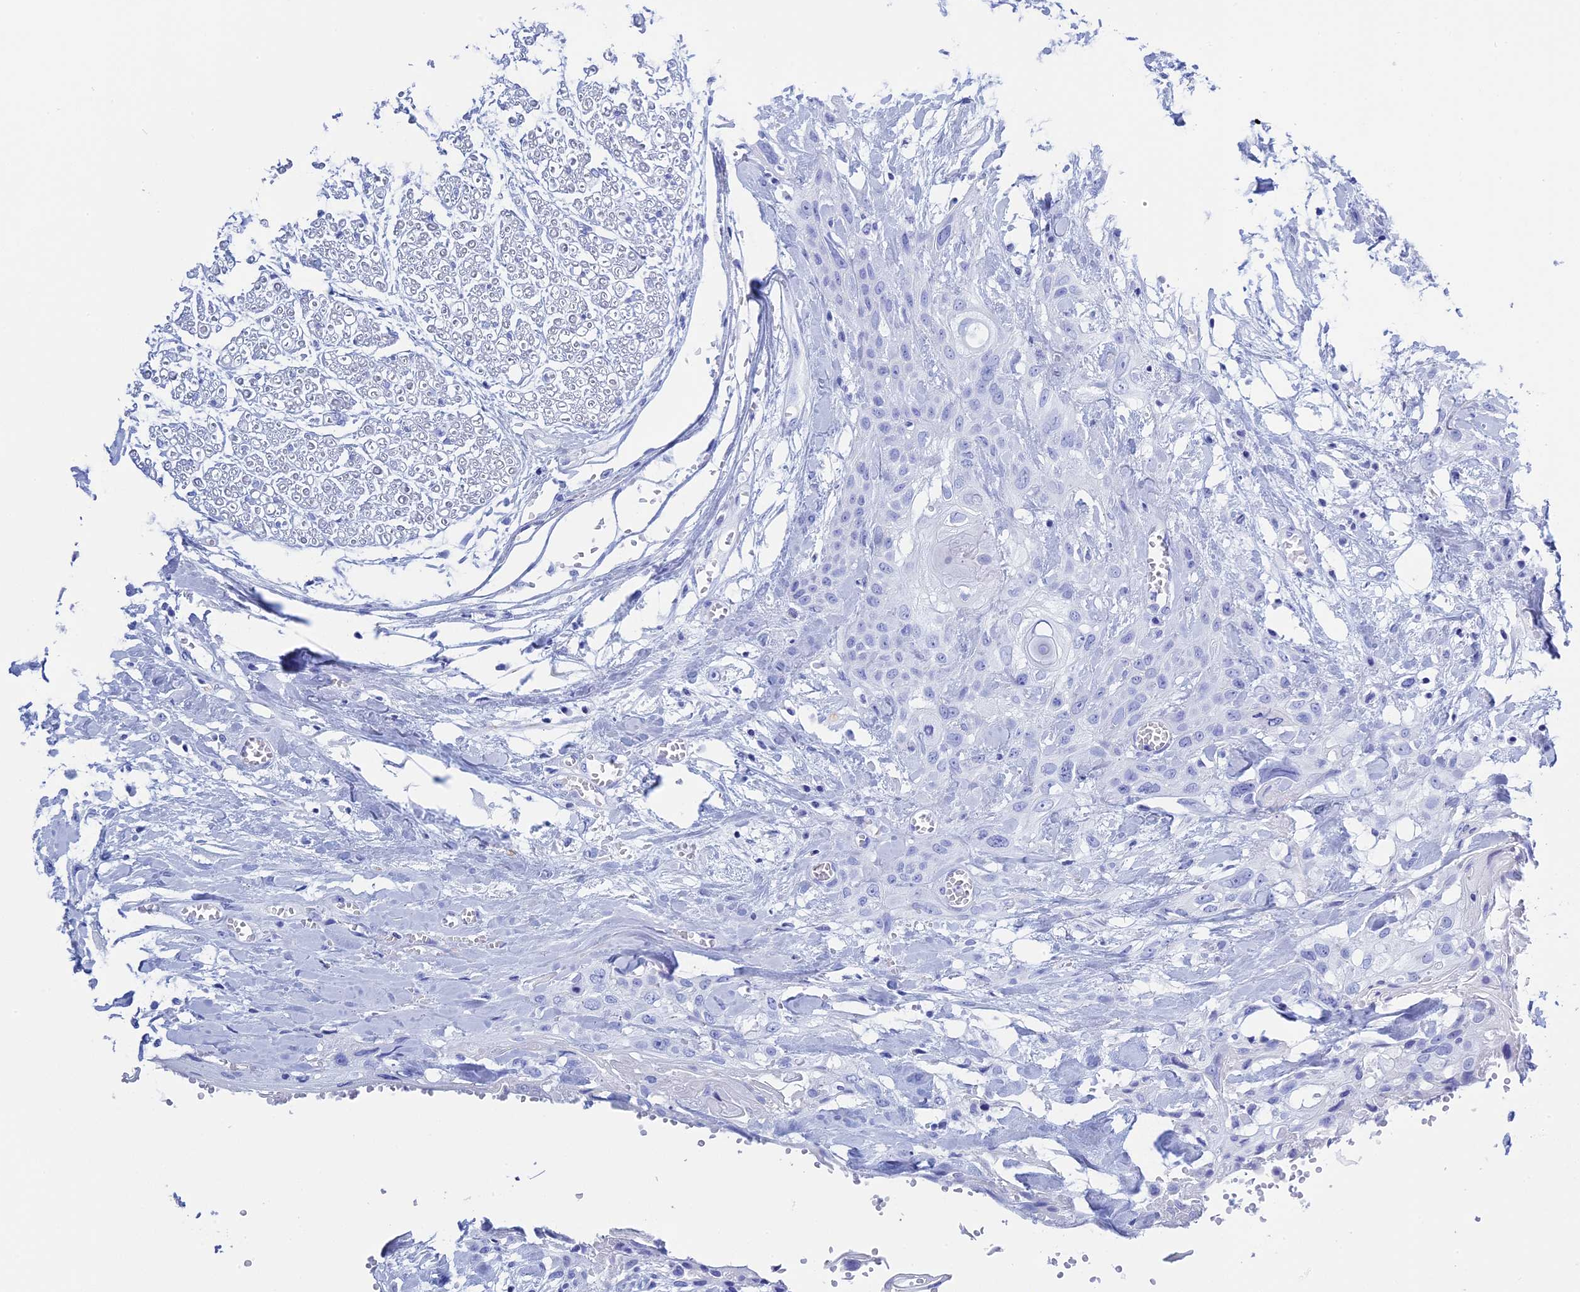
{"staining": {"intensity": "negative", "quantity": "none", "location": "none"}, "tissue": "head and neck cancer", "cell_type": "Tumor cells", "image_type": "cancer", "snomed": [{"axis": "morphology", "description": "Squamous cell carcinoma, NOS"}, {"axis": "topography", "description": "Head-Neck"}], "caption": "IHC micrograph of neoplastic tissue: head and neck cancer stained with DAB (3,3'-diaminobenzidine) demonstrates no significant protein positivity in tumor cells. (DAB (3,3'-diaminobenzidine) immunohistochemistry, high magnification).", "gene": "TEX101", "patient": {"sex": "female", "age": 43}}